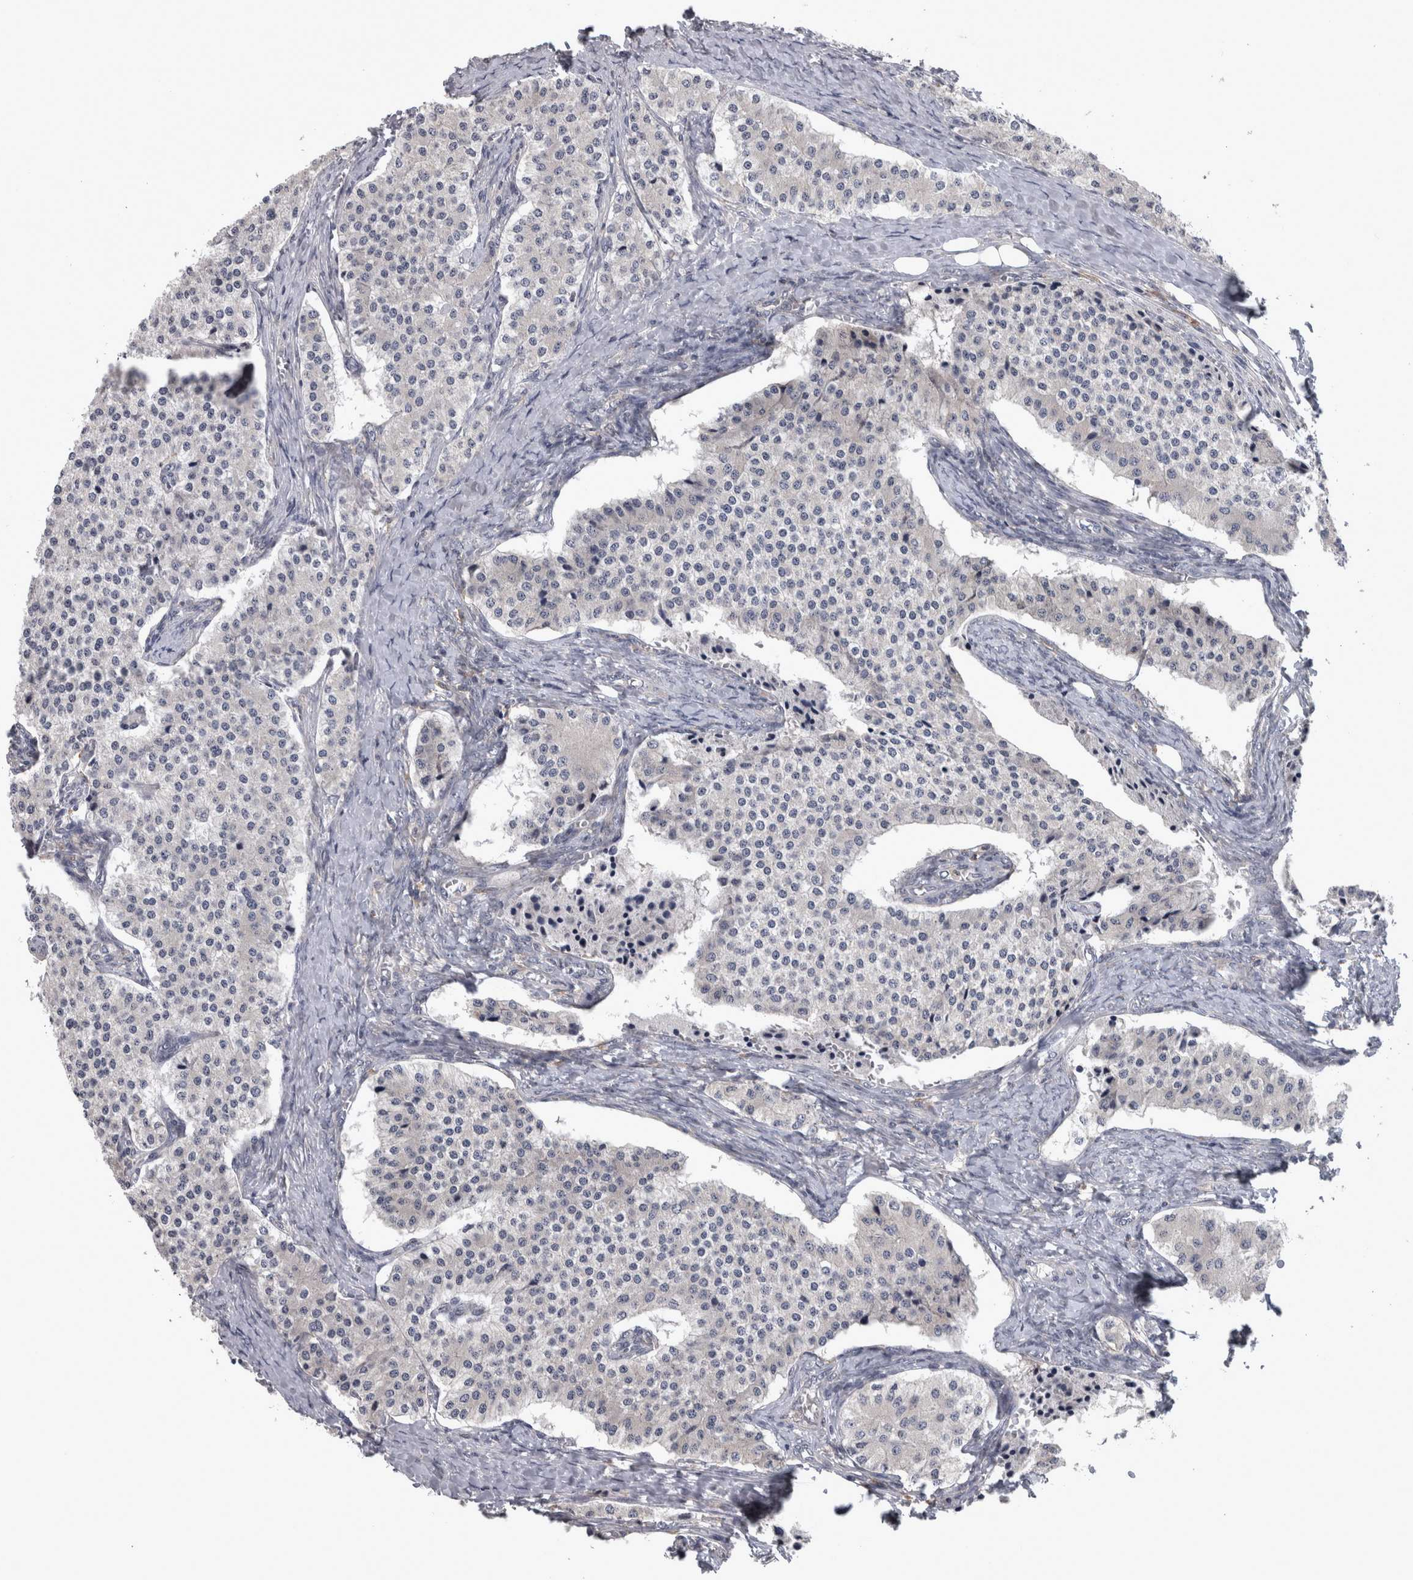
{"staining": {"intensity": "negative", "quantity": "none", "location": "none"}, "tissue": "carcinoid", "cell_type": "Tumor cells", "image_type": "cancer", "snomed": [{"axis": "morphology", "description": "Carcinoid, malignant, NOS"}, {"axis": "topography", "description": "Colon"}], "caption": "The IHC histopathology image has no significant expression in tumor cells of carcinoid (malignant) tissue. (DAB (3,3'-diaminobenzidine) IHC with hematoxylin counter stain).", "gene": "PRKCI", "patient": {"sex": "female", "age": 52}}